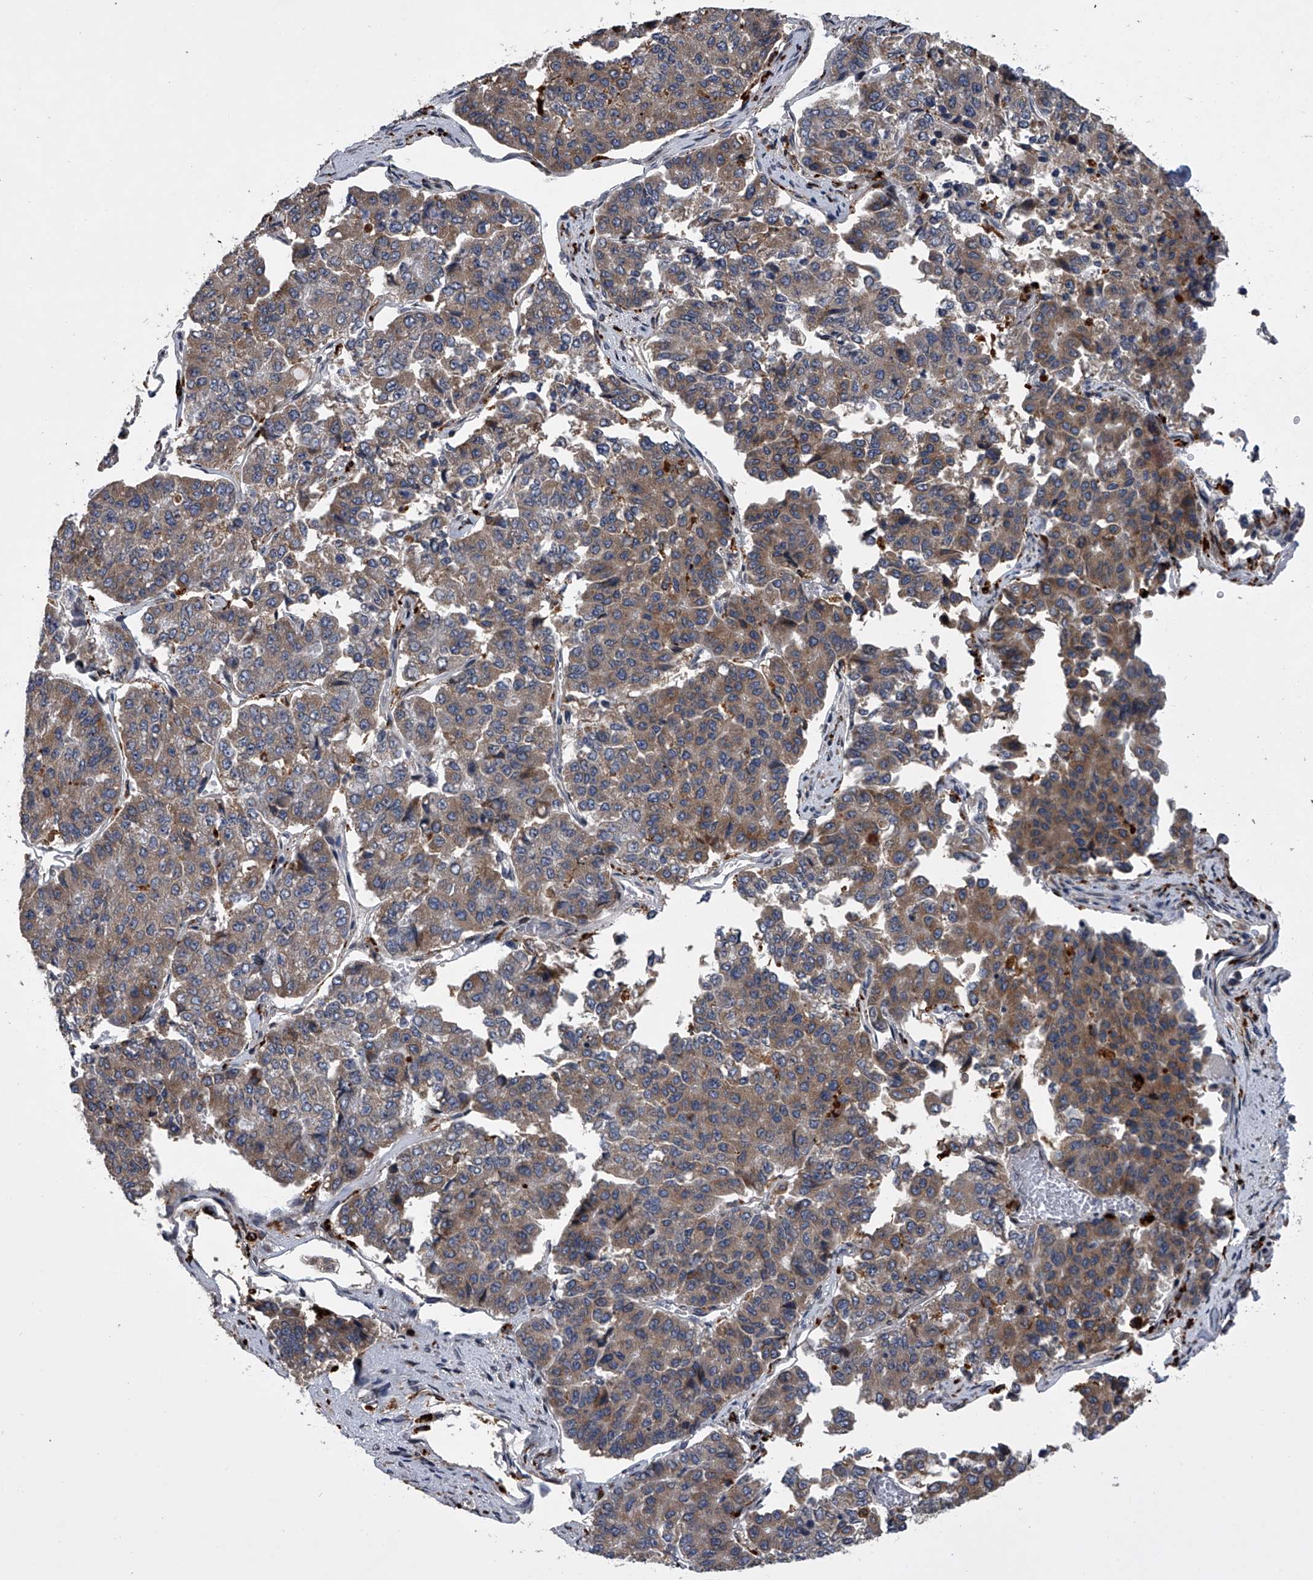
{"staining": {"intensity": "moderate", "quantity": "25%-75%", "location": "cytoplasmic/membranous"}, "tissue": "pancreatic cancer", "cell_type": "Tumor cells", "image_type": "cancer", "snomed": [{"axis": "morphology", "description": "Adenocarcinoma, NOS"}, {"axis": "topography", "description": "Pancreas"}], "caption": "IHC (DAB (3,3'-diaminobenzidine)) staining of pancreatic cancer shows moderate cytoplasmic/membranous protein staining in approximately 25%-75% of tumor cells. Nuclei are stained in blue.", "gene": "TRIM8", "patient": {"sex": "male", "age": 50}}